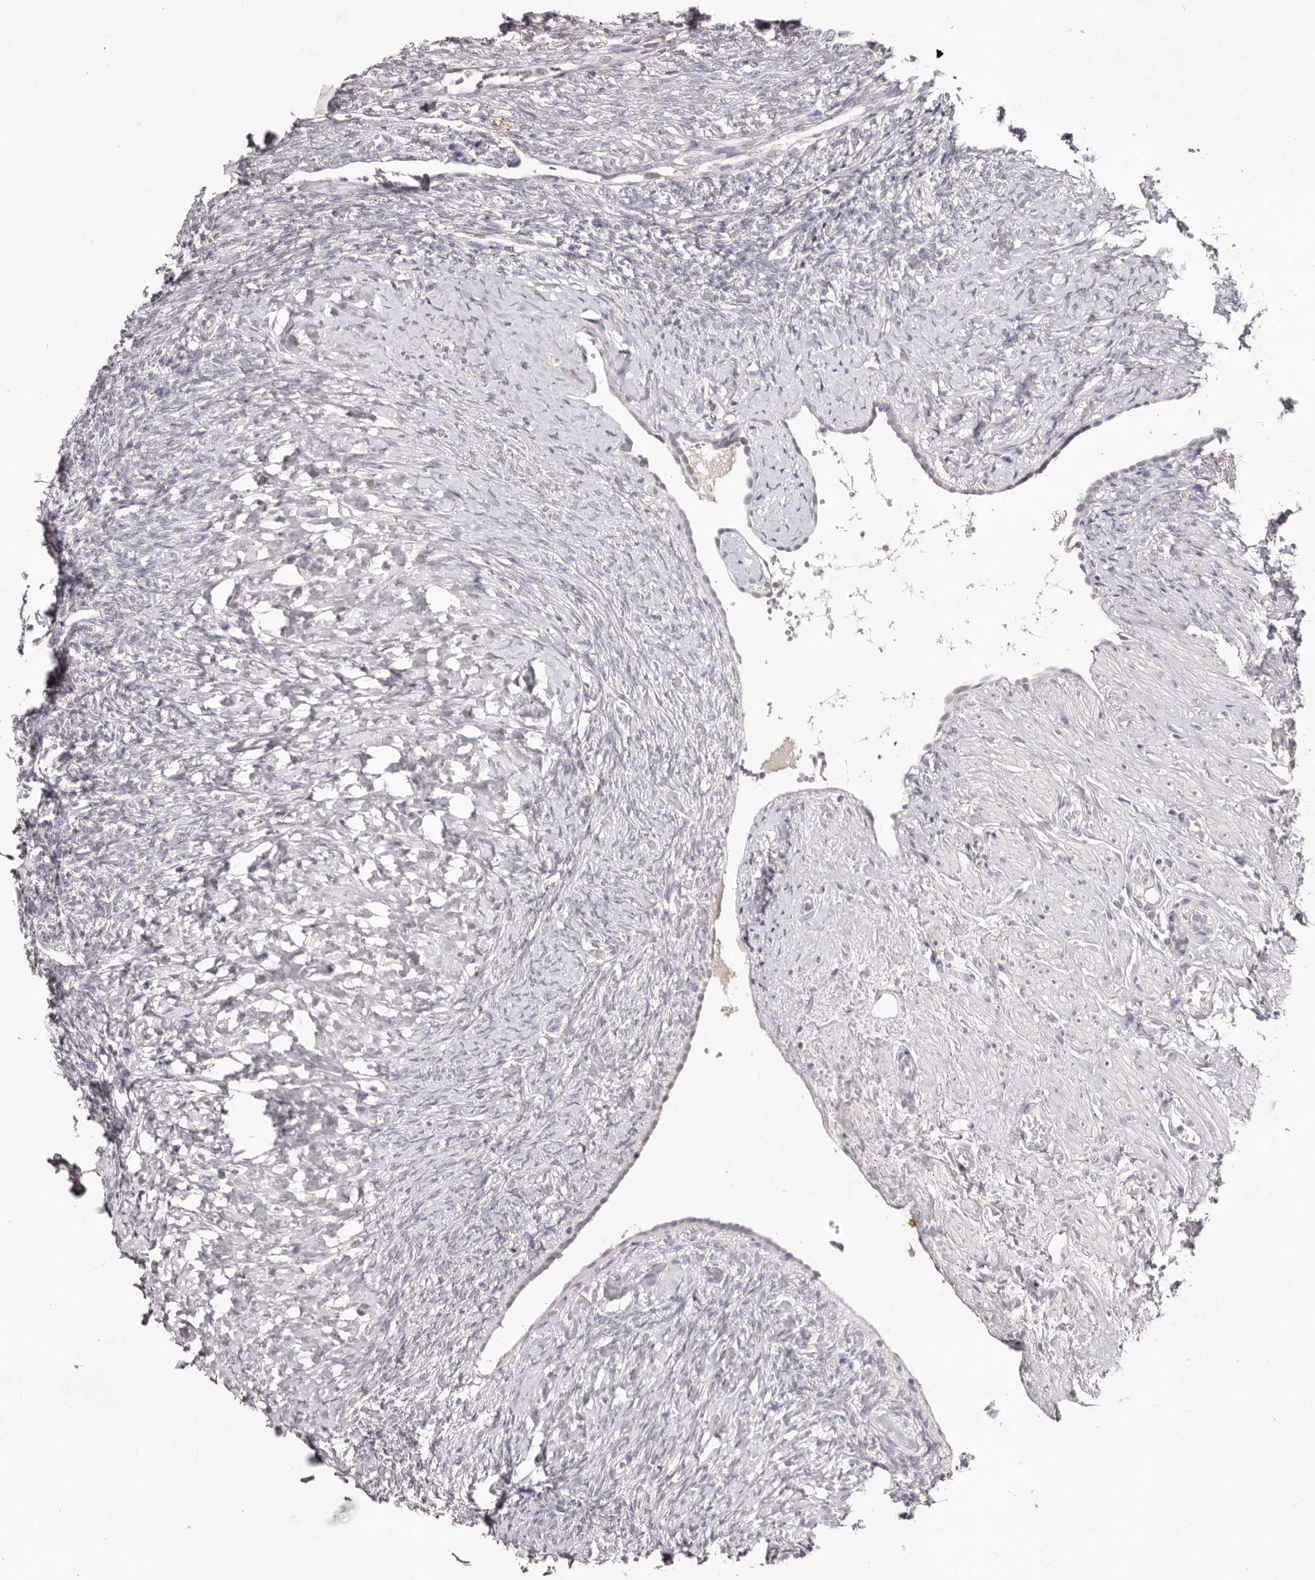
{"staining": {"intensity": "negative", "quantity": "none", "location": "none"}, "tissue": "ovary", "cell_type": "Ovarian stroma cells", "image_type": "normal", "snomed": [{"axis": "morphology", "description": "Normal tissue, NOS"}, {"axis": "topography", "description": "Ovary"}], "caption": "Histopathology image shows no protein expression in ovarian stroma cells of benign ovary. The staining was performed using DAB to visualize the protein expression in brown, while the nuclei were stained in blue with hematoxylin (Magnification: 20x).", "gene": "SCUBE2", "patient": {"sex": "female", "age": 41}}